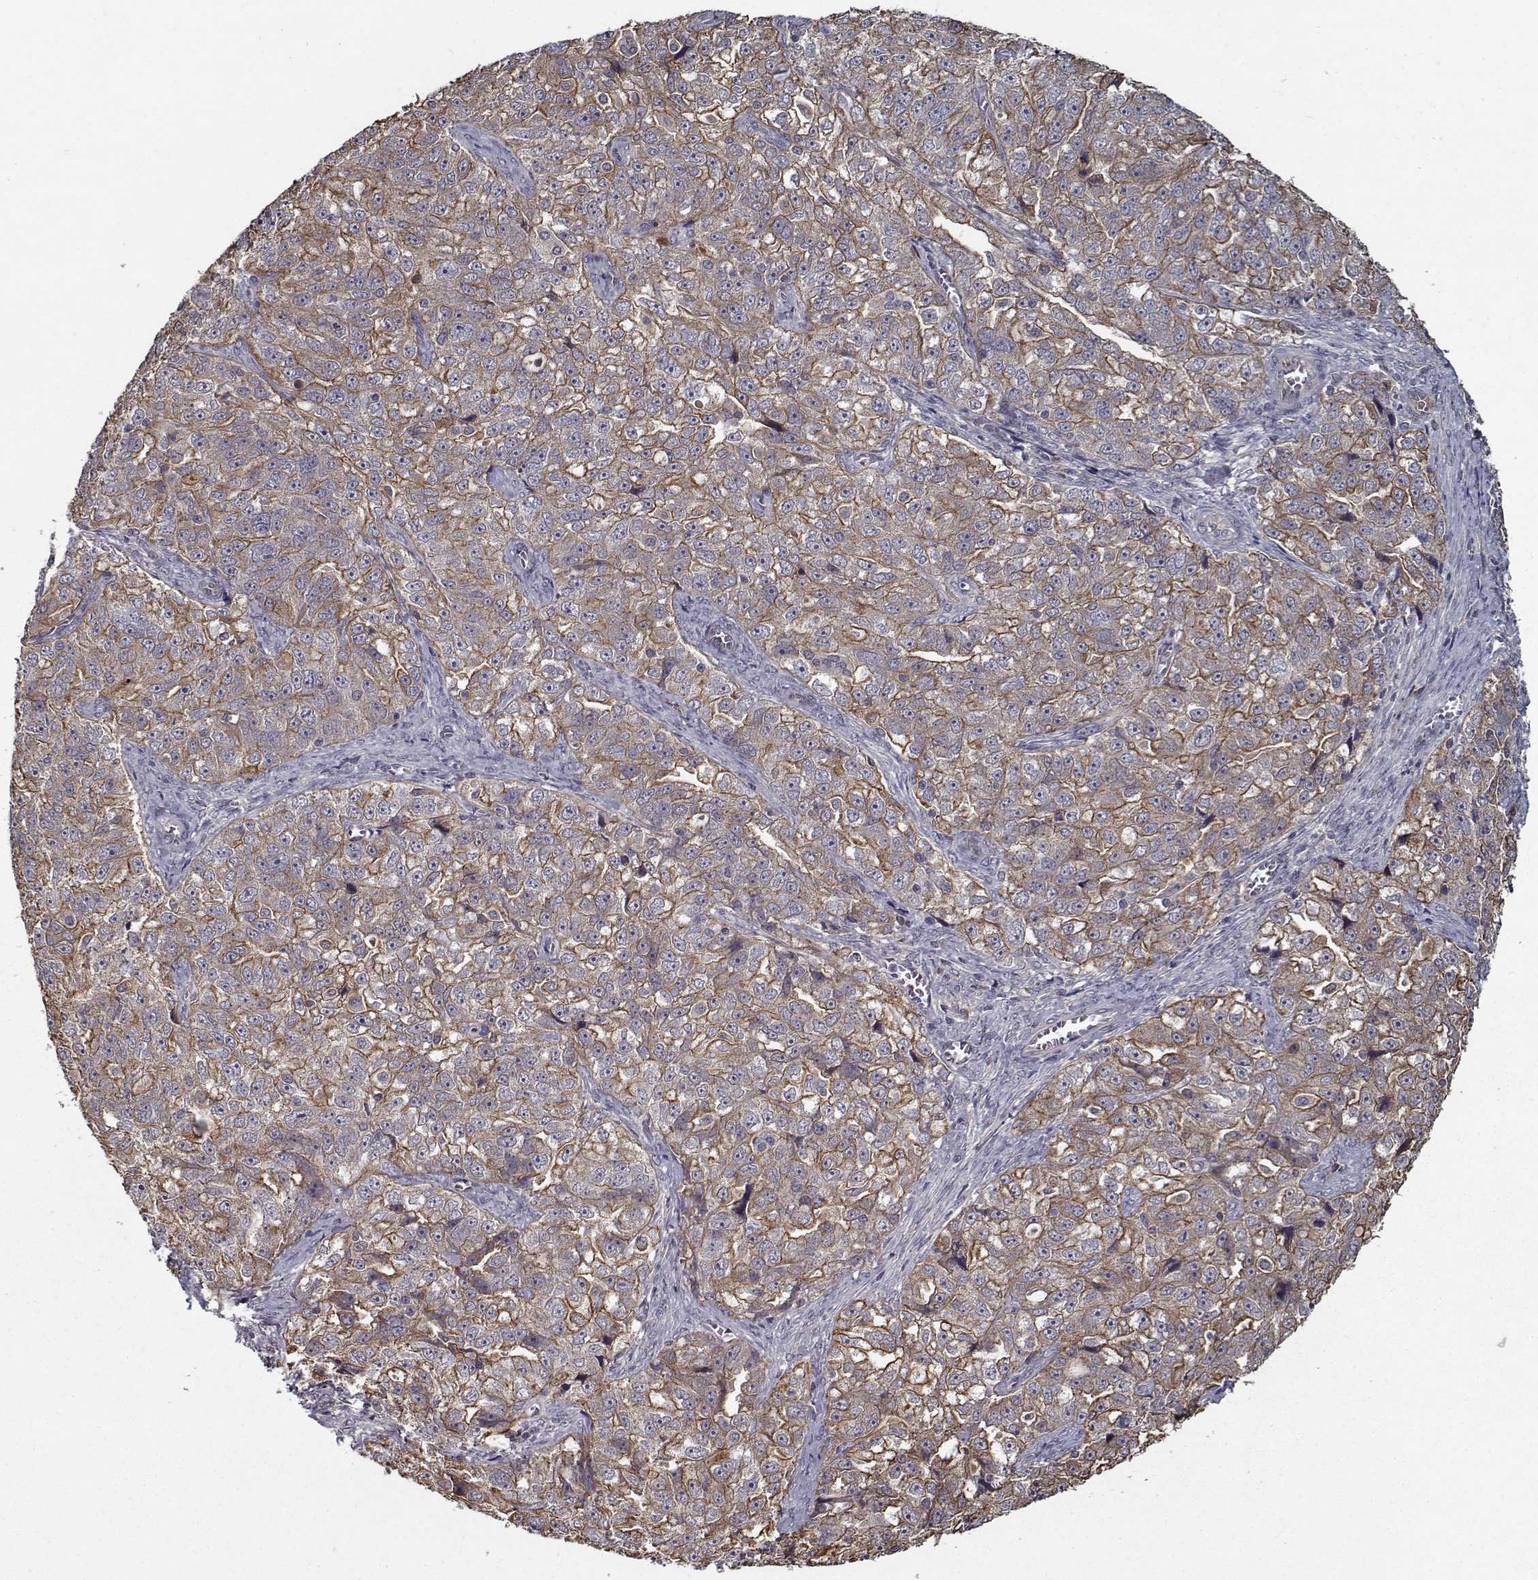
{"staining": {"intensity": "moderate", "quantity": ">75%", "location": "cytoplasmic/membranous"}, "tissue": "ovarian cancer", "cell_type": "Tumor cells", "image_type": "cancer", "snomed": [{"axis": "morphology", "description": "Cystadenocarcinoma, serous, NOS"}, {"axis": "topography", "description": "Ovary"}], "caption": "IHC micrograph of serous cystadenocarcinoma (ovarian) stained for a protein (brown), which displays medium levels of moderate cytoplasmic/membranous staining in approximately >75% of tumor cells.", "gene": "NLK", "patient": {"sex": "female", "age": 51}}